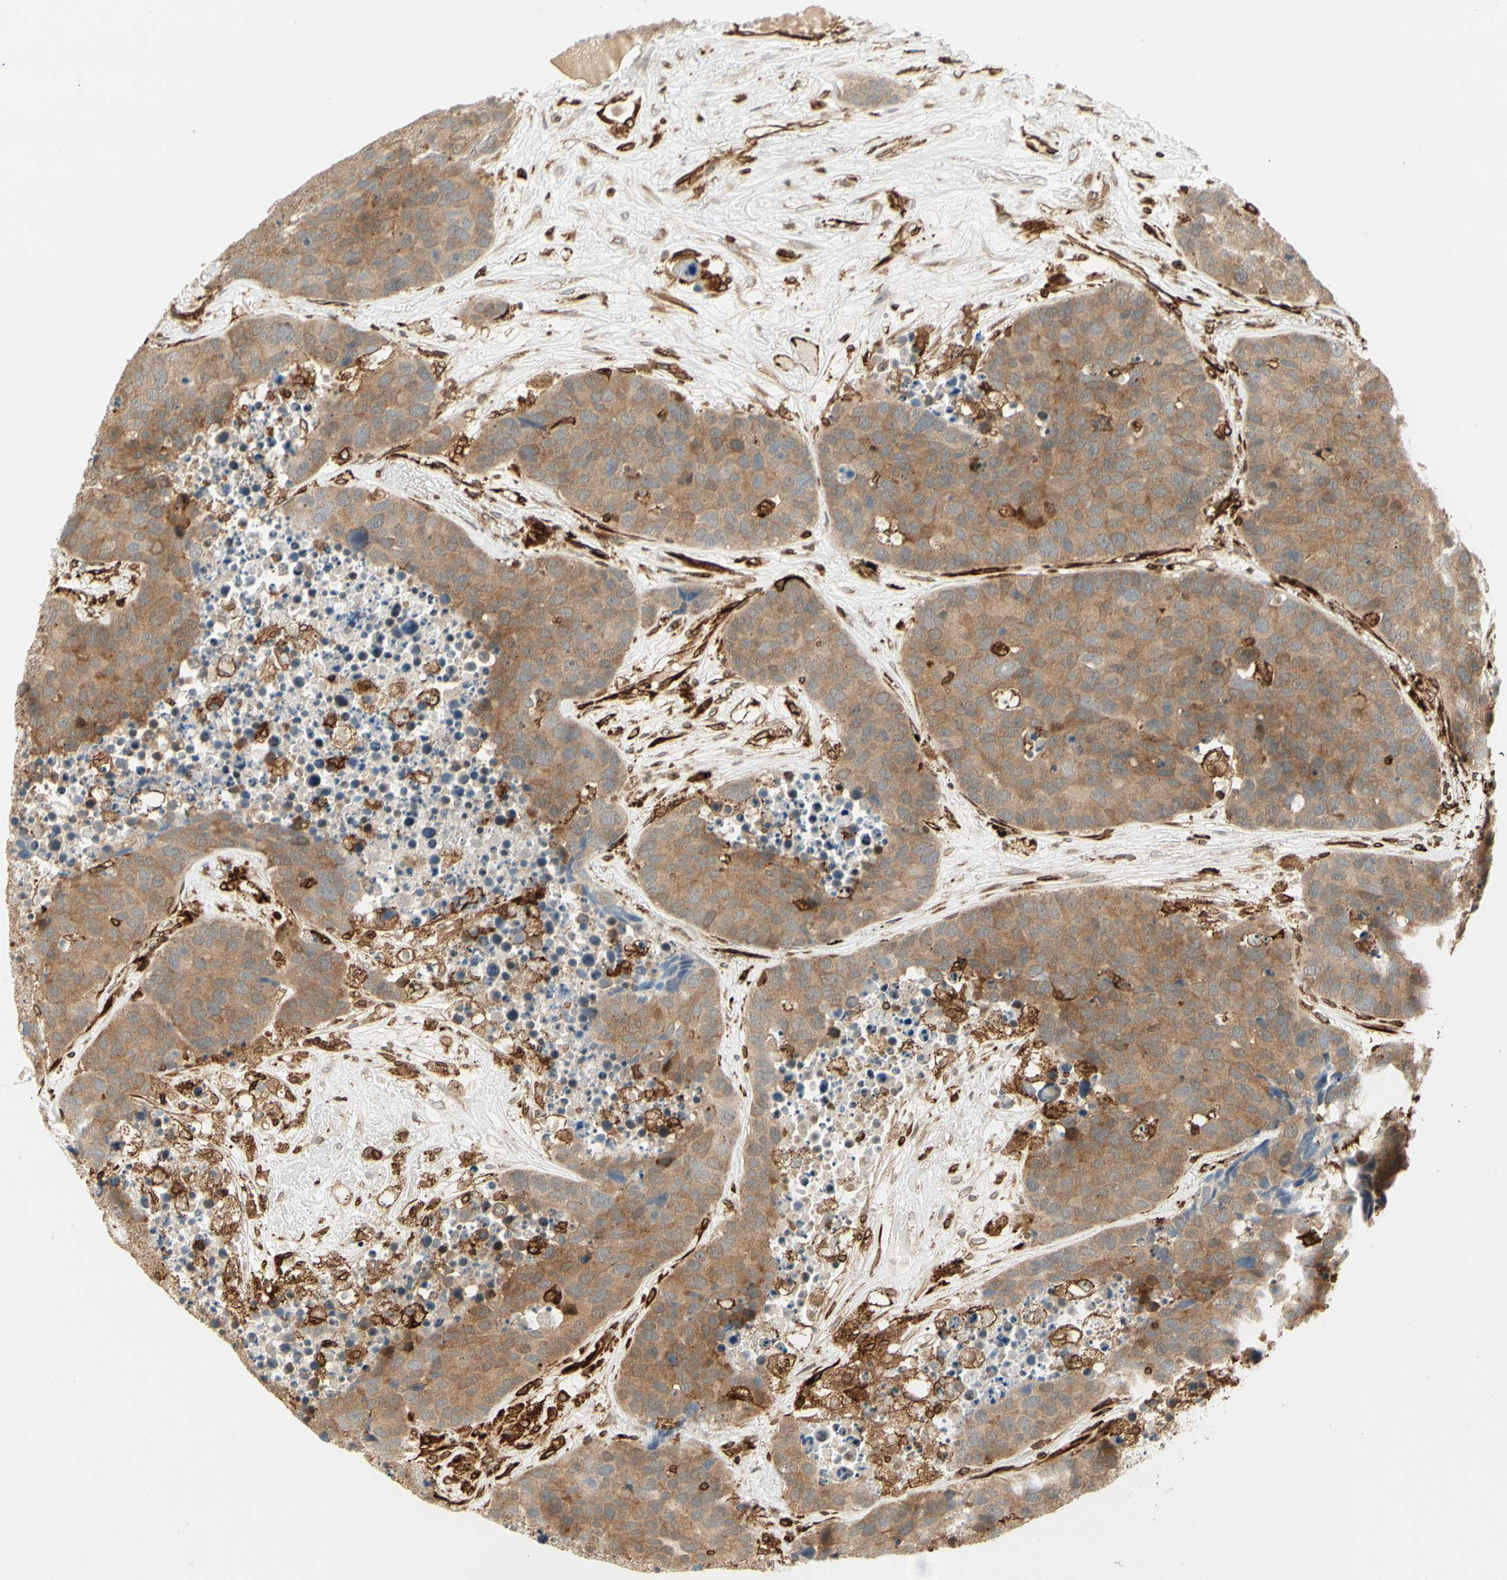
{"staining": {"intensity": "moderate", "quantity": ">75%", "location": "cytoplasmic/membranous"}, "tissue": "carcinoid", "cell_type": "Tumor cells", "image_type": "cancer", "snomed": [{"axis": "morphology", "description": "Carcinoid, malignant, NOS"}, {"axis": "topography", "description": "Lung"}], "caption": "Carcinoid (malignant) stained for a protein (brown) displays moderate cytoplasmic/membranous positive expression in approximately >75% of tumor cells.", "gene": "TAPBP", "patient": {"sex": "male", "age": 60}}